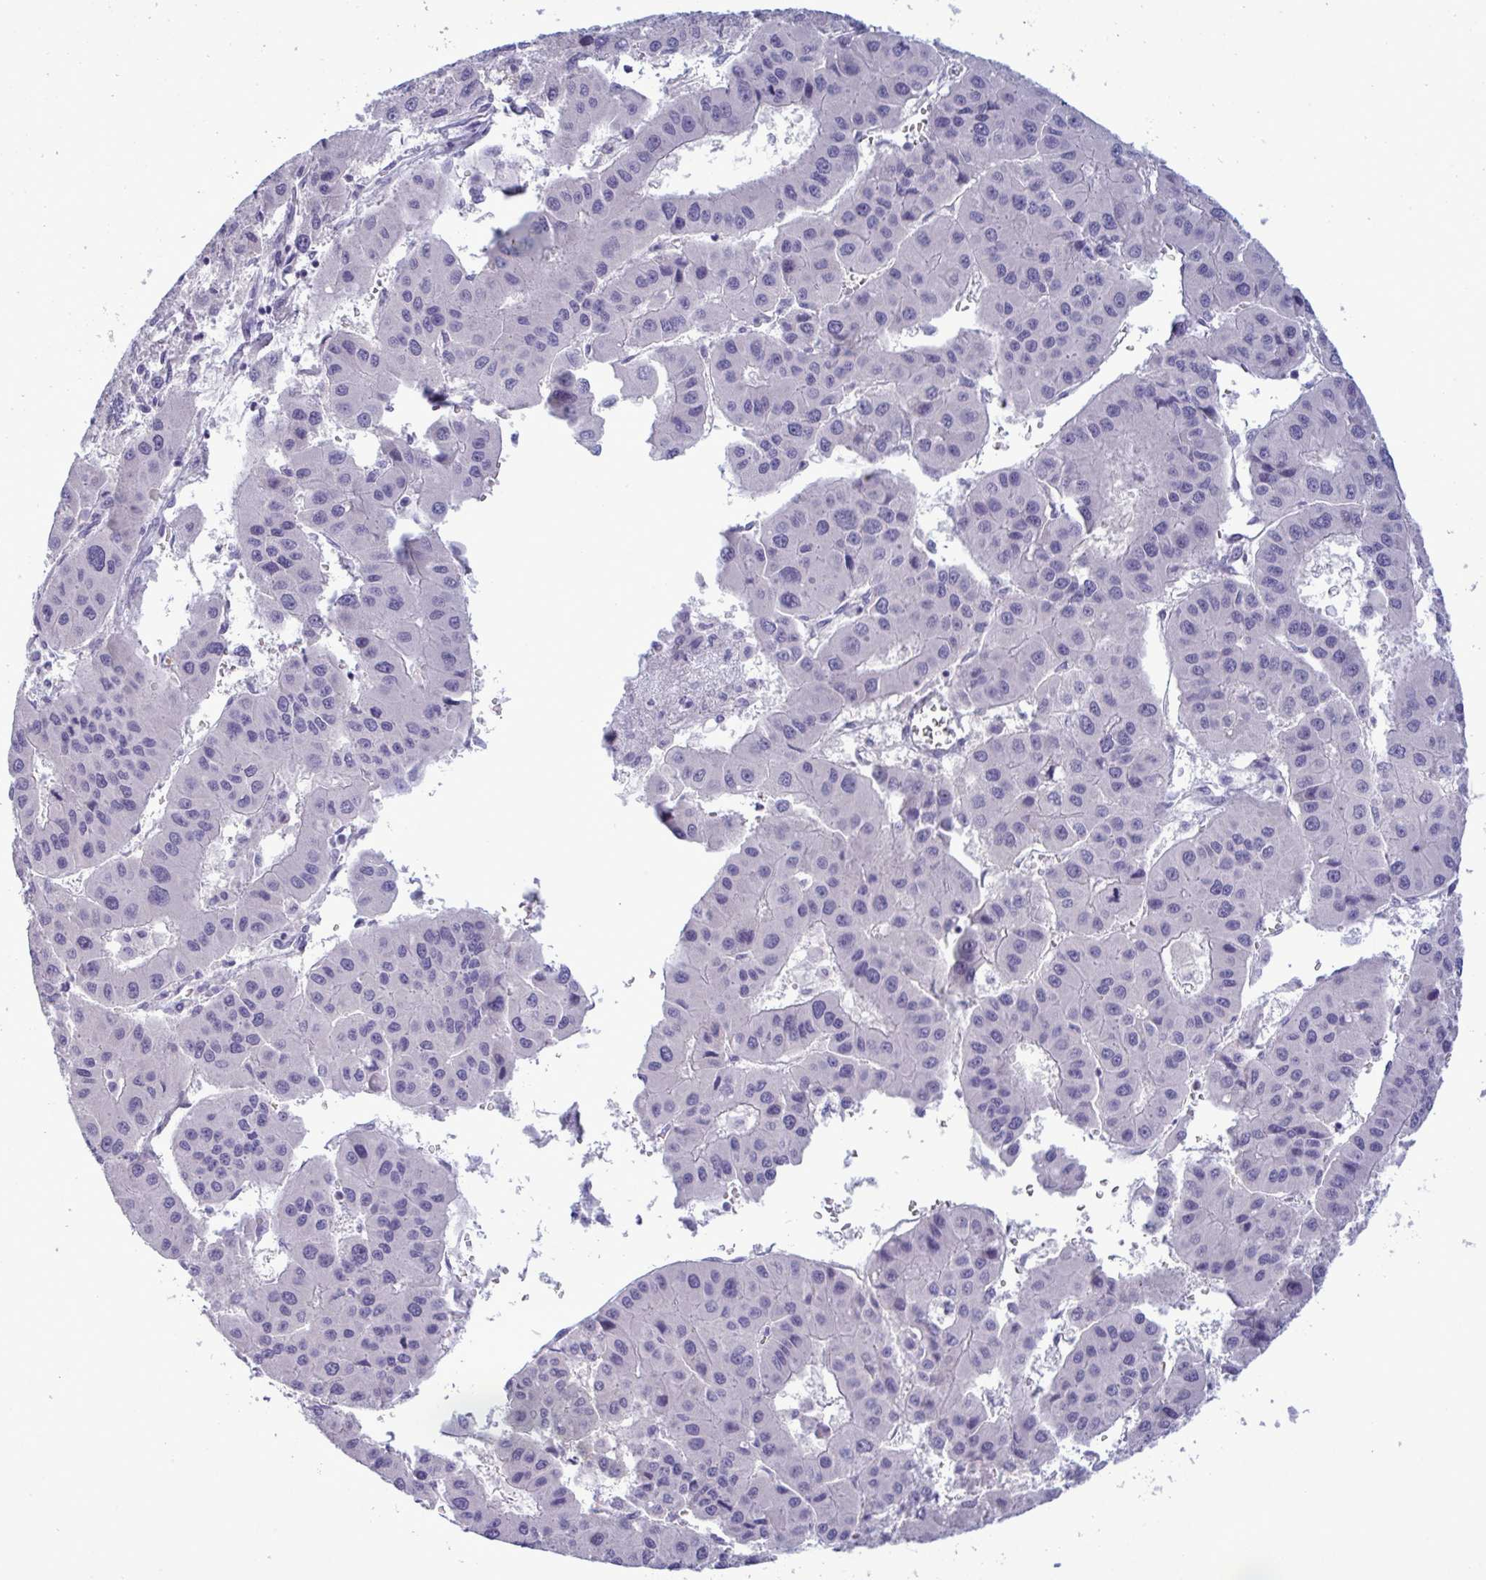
{"staining": {"intensity": "negative", "quantity": "none", "location": "none"}, "tissue": "liver cancer", "cell_type": "Tumor cells", "image_type": "cancer", "snomed": [{"axis": "morphology", "description": "Carcinoma, Hepatocellular, NOS"}, {"axis": "topography", "description": "Liver"}], "caption": "This is an immunohistochemistry image of human liver hepatocellular carcinoma. There is no positivity in tumor cells.", "gene": "TENT5D", "patient": {"sex": "male", "age": 73}}